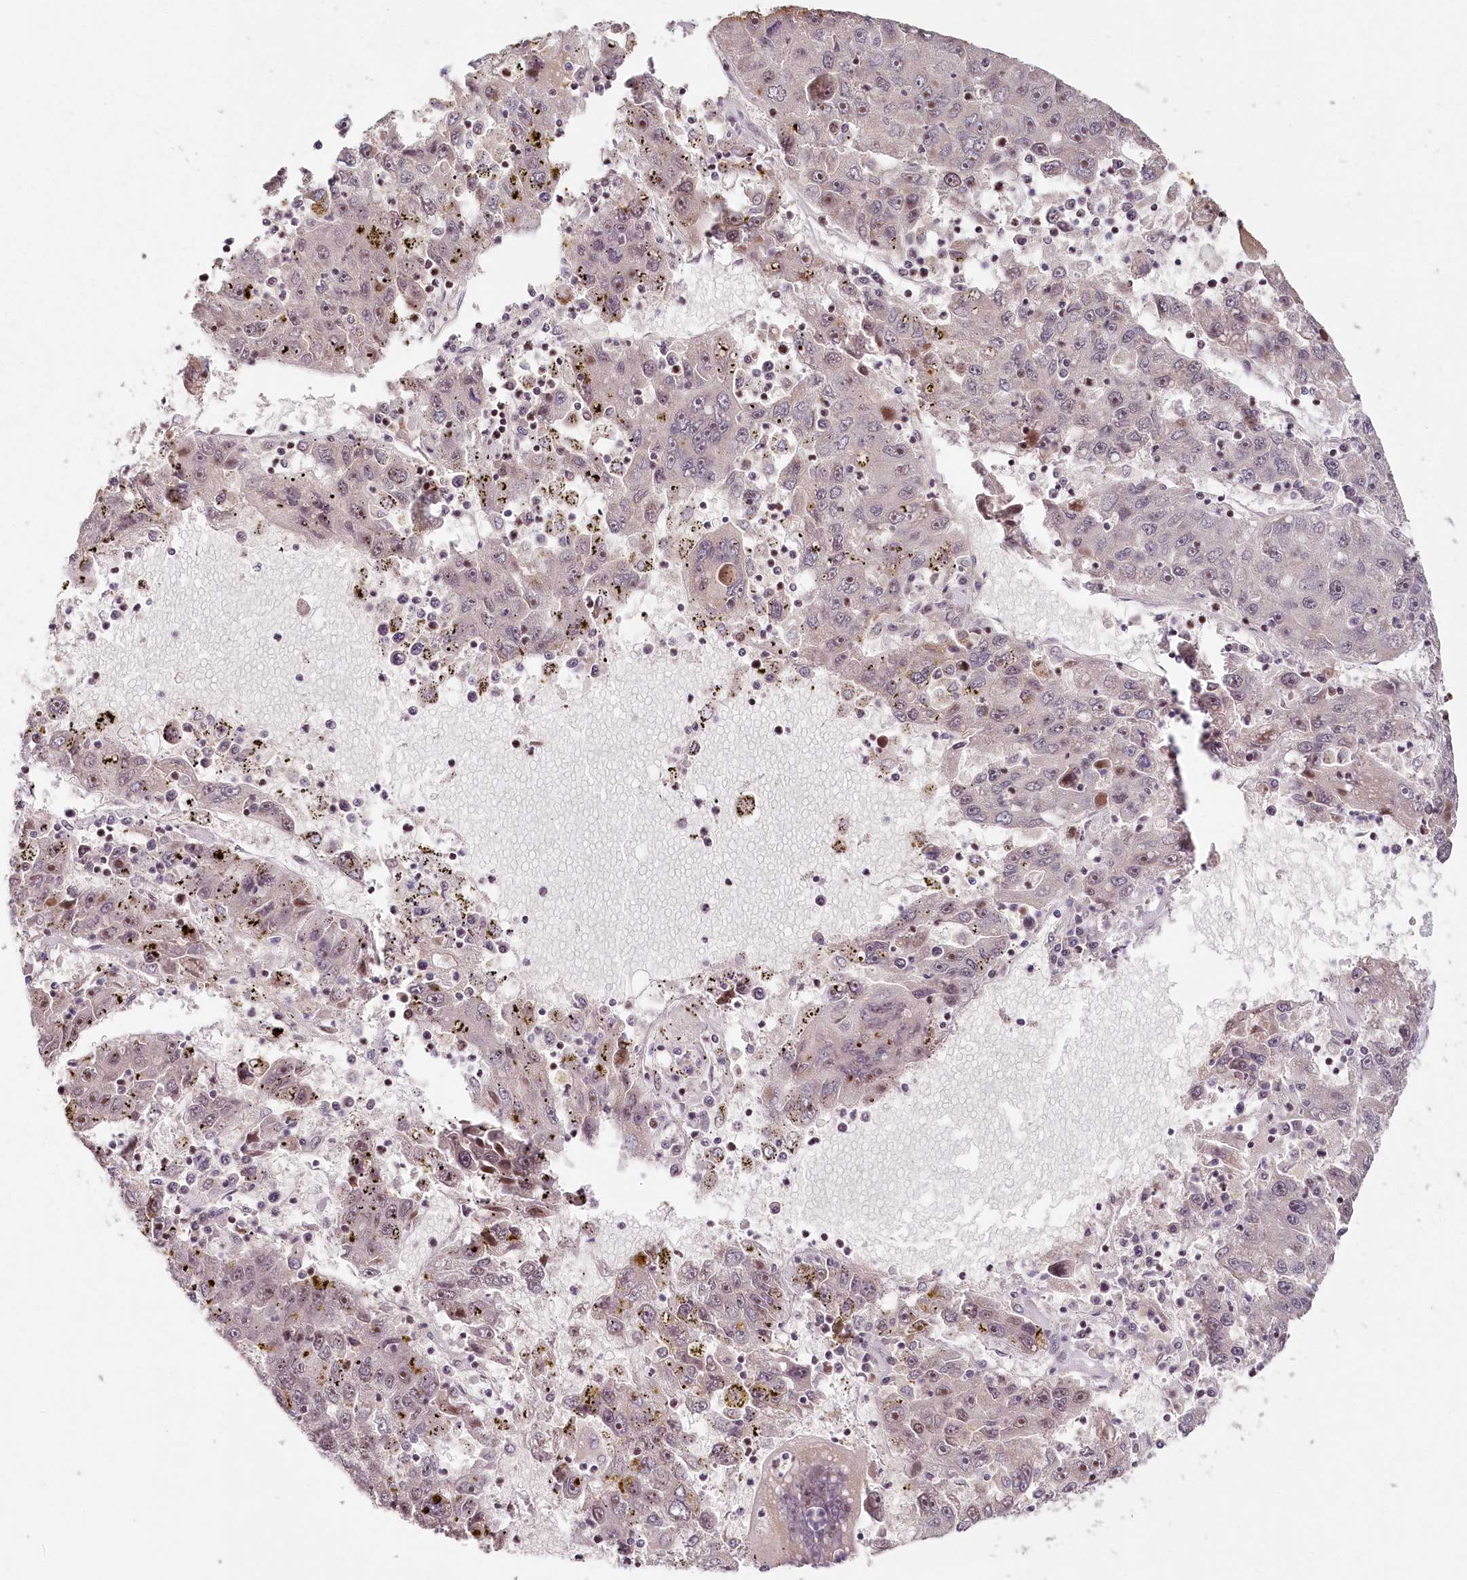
{"staining": {"intensity": "moderate", "quantity": "<25%", "location": "nuclear"}, "tissue": "liver cancer", "cell_type": "Tumor cells", "image_type": "cancer", "snomed": [{"axis": "morphology", "description": "Carcinoma, Hepatocellular, NOS"}, {"axis": "topography", "description": "Liver"}], "caption": "Protein expression analysis of human liver cancer reveals moderate nuclear positivity in about <25% of tumor cells.", "gene": "FAM204A", "patient": {"sex": "male", "age": 49}}